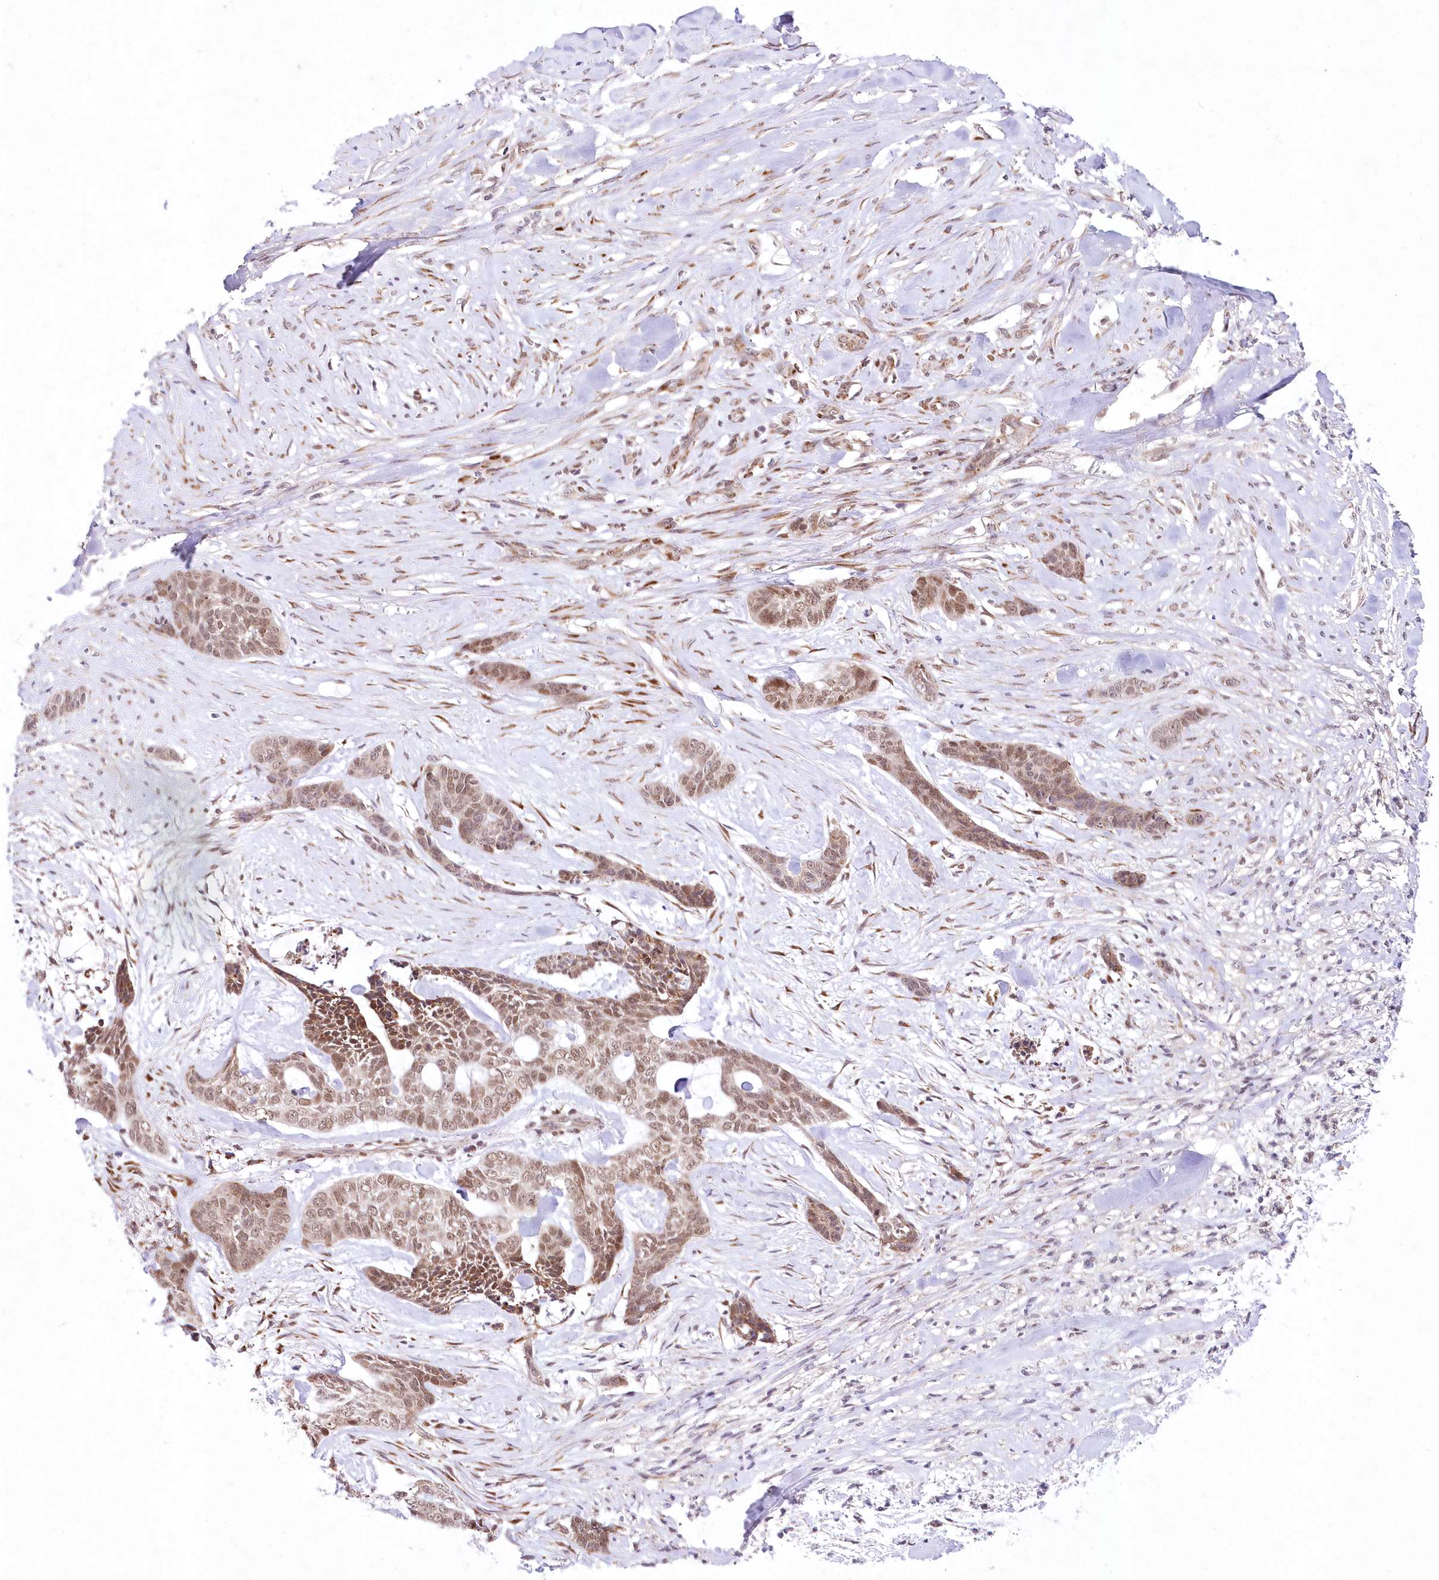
{"staining": {"intensity": "moderate", "quantity": ">75%", "location": "nuclear"}, "tissue": "skin cancer", "cell_type": "Tumor cells", "image_type": "cancer", "snomed": [{"axis": "morphology", "description": "Basal cell carcinoma"}, {"axis": "topography", "description": "Skin"}], "caption": "This histopathology image shows immunohistochemistry staining of basal cell carcinoma (skin), with medium moderate nuclear staining in approximately >75% of tumor cells.", "gene": "LDB1", "patient": {"sex": "female", "age": 64}}